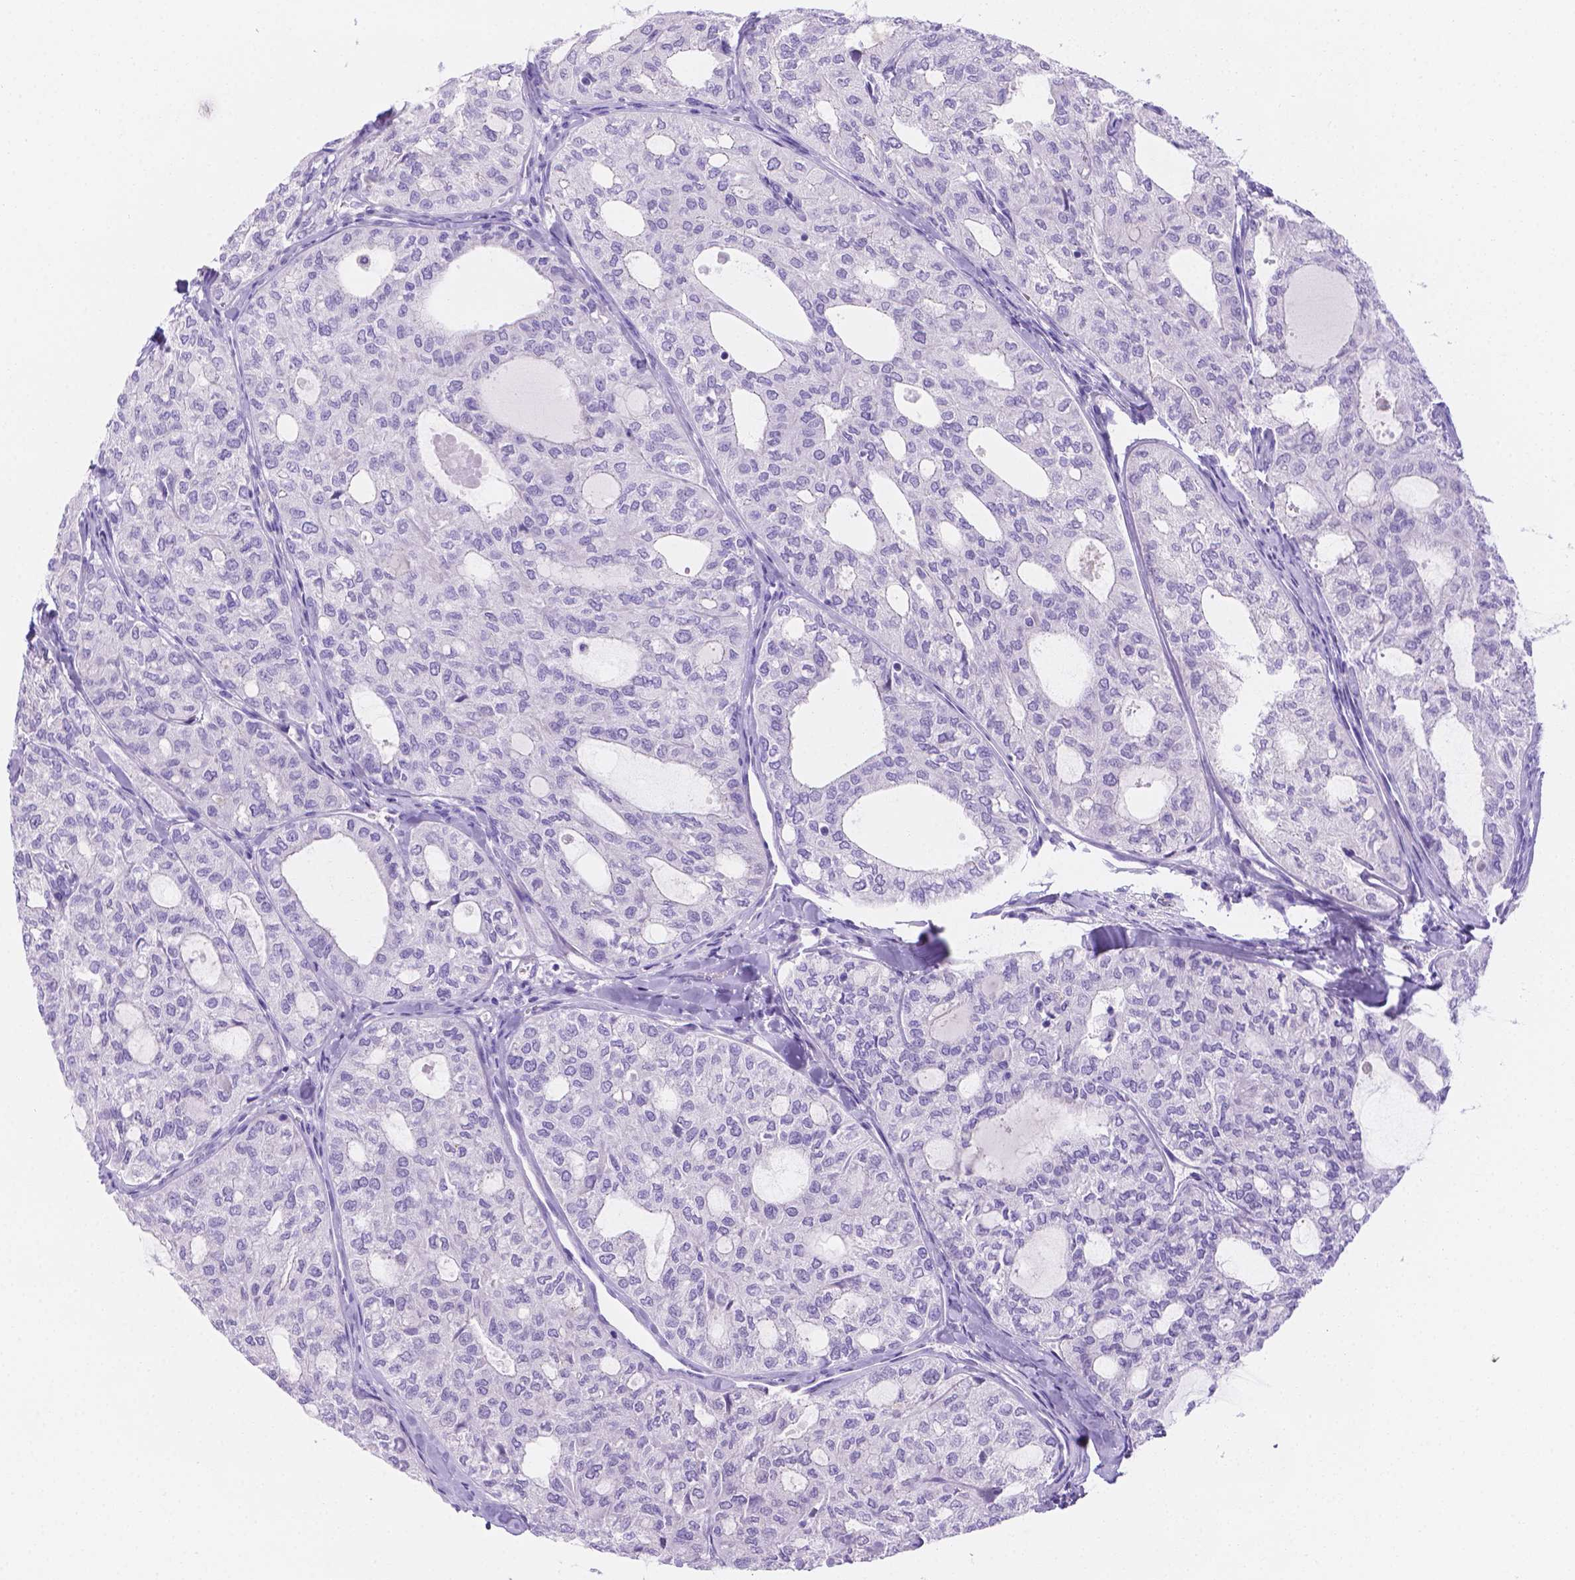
{"staining": {"intensity": "negative", "quantity": "none", "location": "none"}, "tissue": "thyroid cancer", "cell_type": "Tumor cells", "image_type": "cancer", "snomed": [{"axis": "morphology", "description": "Follicular adenoma carcinoma, NOS"}, {"axis": "topography", "description": "Thyroid gland"}], "caption": "The immunohistochemistry photomicrograph has no significant positivity in tumor cells of thyroid cancer tissue. (Immunohistochemistry, brightfield microscopy, high magnification).", "gene": "MLN", "patient": {"sex": "male", "age": 75}}